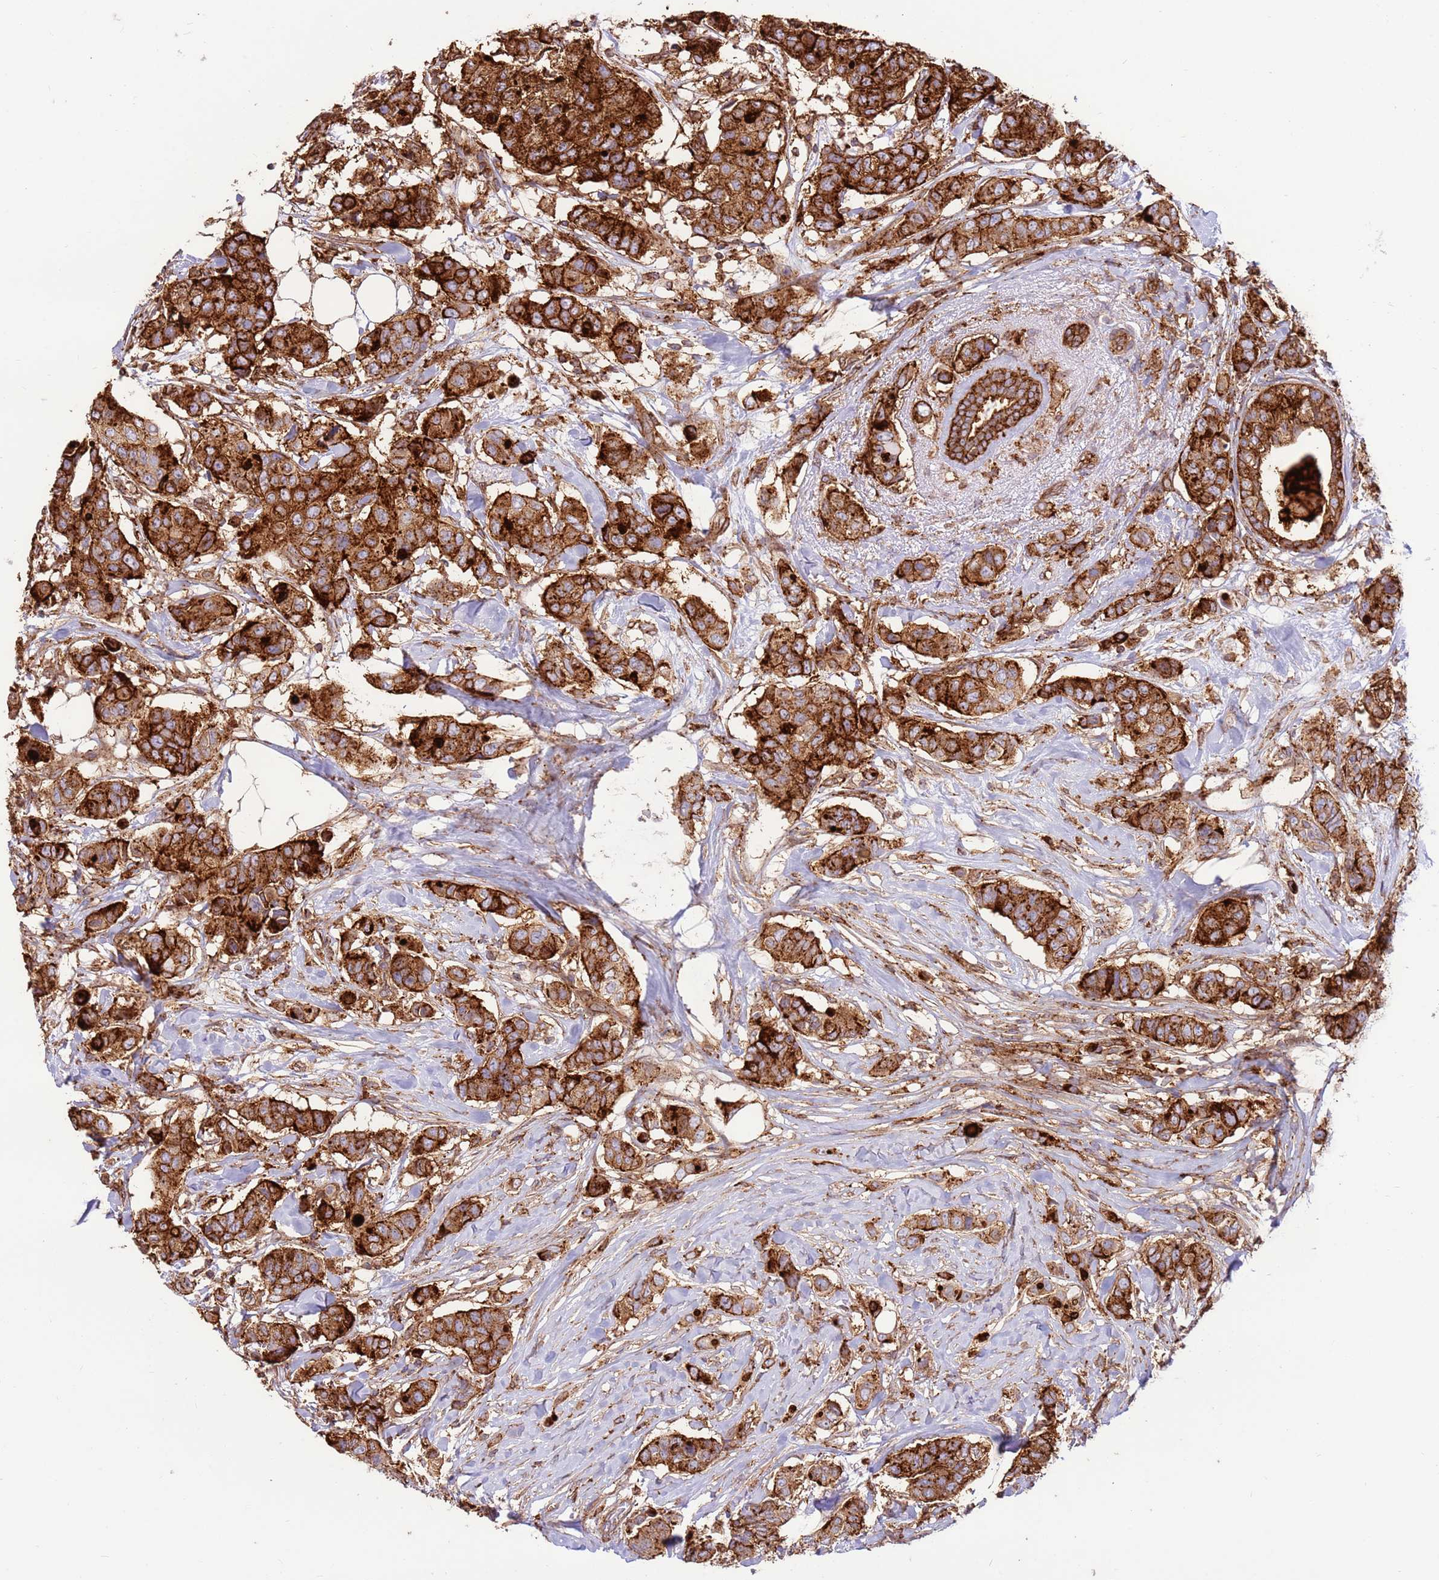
{"staining": {"intensity": "strong", "quantity": ">75%", "location": "cytoplasmic/membranous"}, "tissue": "breast cancer", "cell_type": "Tumor cells", "image_type": "cancer", "snomed": [{"axis": "morphology", "description": "Lobular carcinoma"}, {"axis": "topography", "description": "Breast"}], "caption": "Human lobular carcinoma (breast) stained with a brown dye exhibits strong cytoplasmic/membranous positive staining in about >75% of tumor cells.", "gene": "DDX19B", "patient": {"sex": "female", "age": 51}}